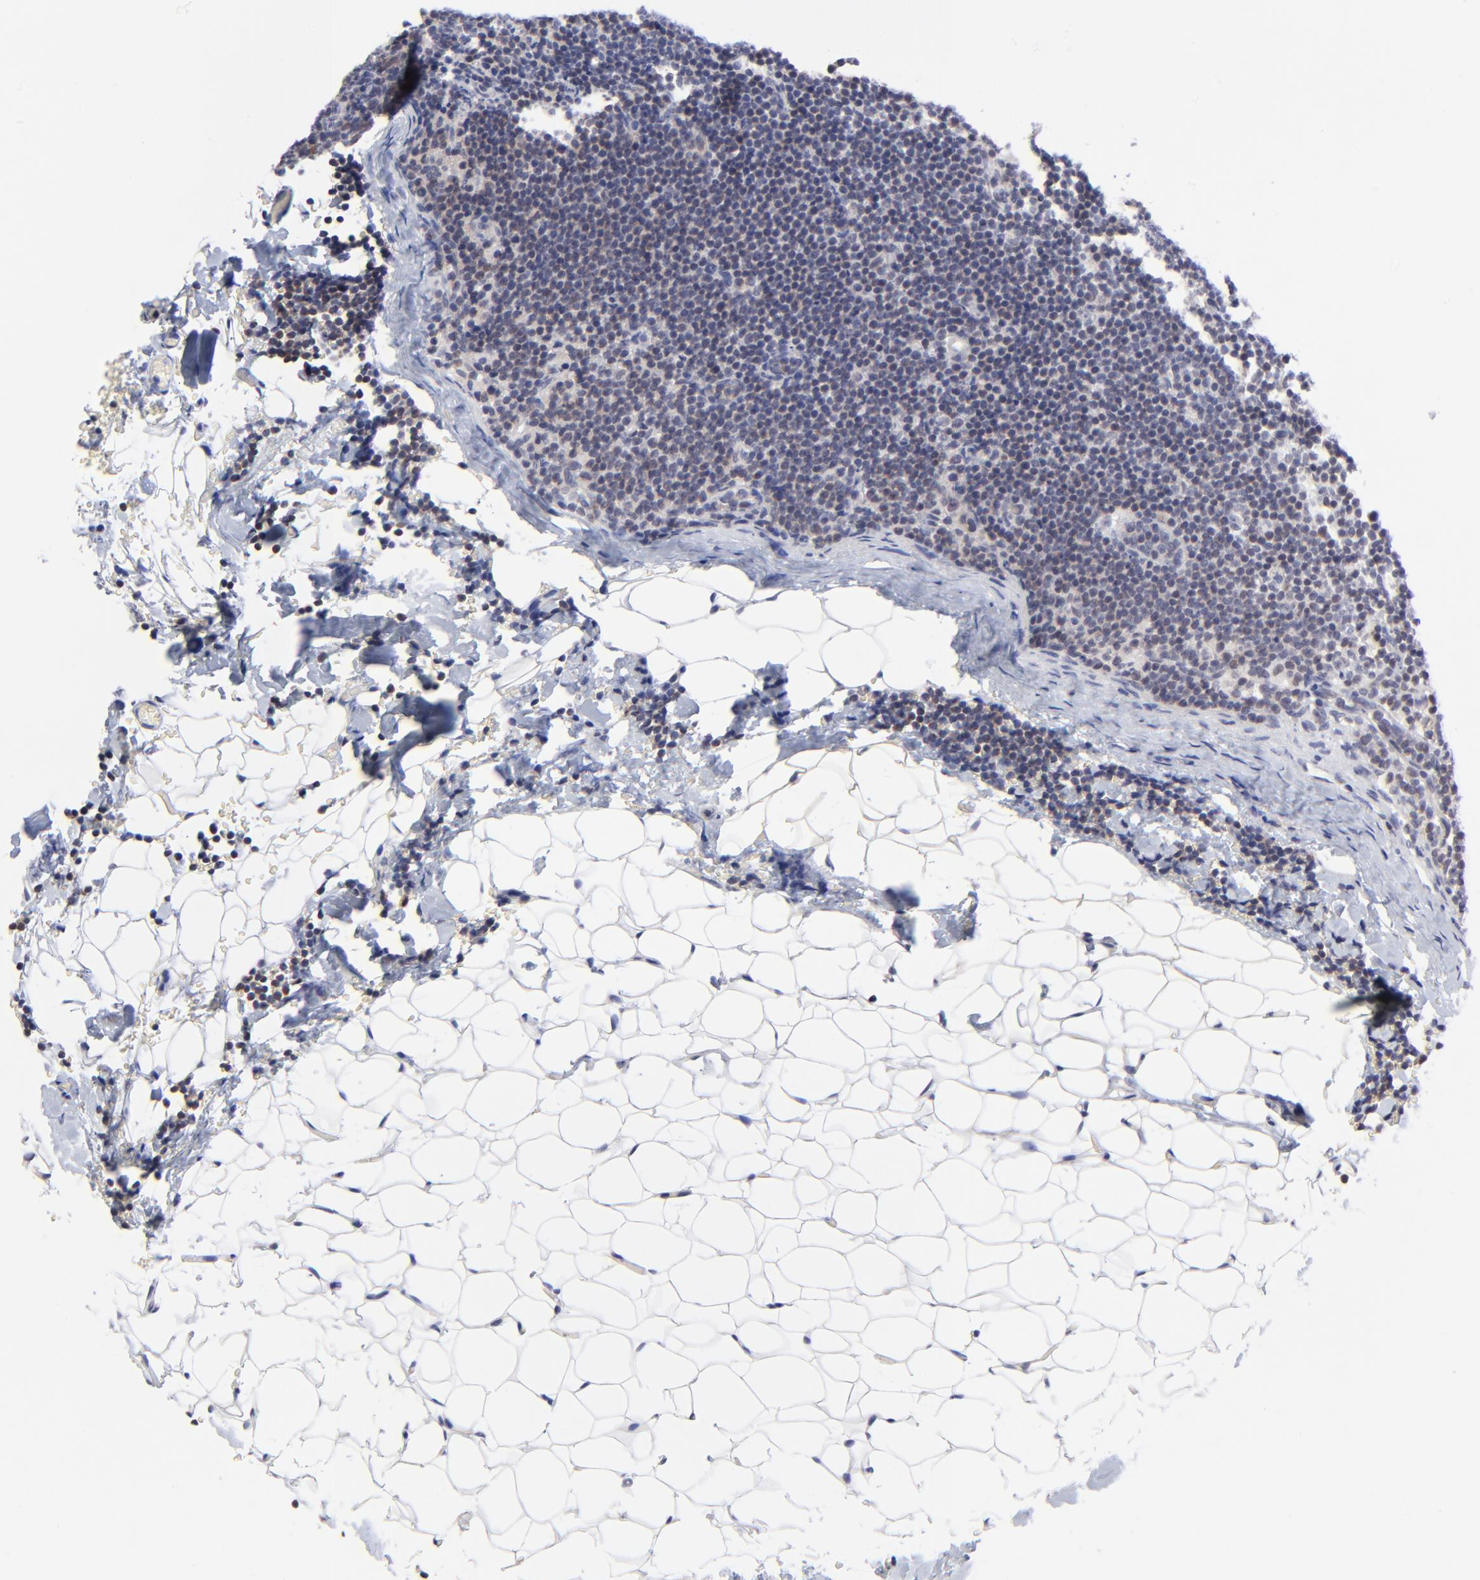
{"staining": {"intensity": "weak", "quantity": "25%-75%", "location": "cytoplasmic/membranous"}, "tissue": "lymphoma", "cell_type": "Tumor cells", "image_type": "cancer", "snomed": [{"axis": "morphology", "description": "Malignant lymphoma, non-Hodgkin's type, High grade"}, {"axis": "topography", "description": "Lymph node"}], "caption": "Protein staining exhibits weak cytoplasmic/membranous staining in about 25%-75% of tumor cells in lymphoma.", "gene": "FBXO8", "patient": {"sex": "female", "age": 58}}